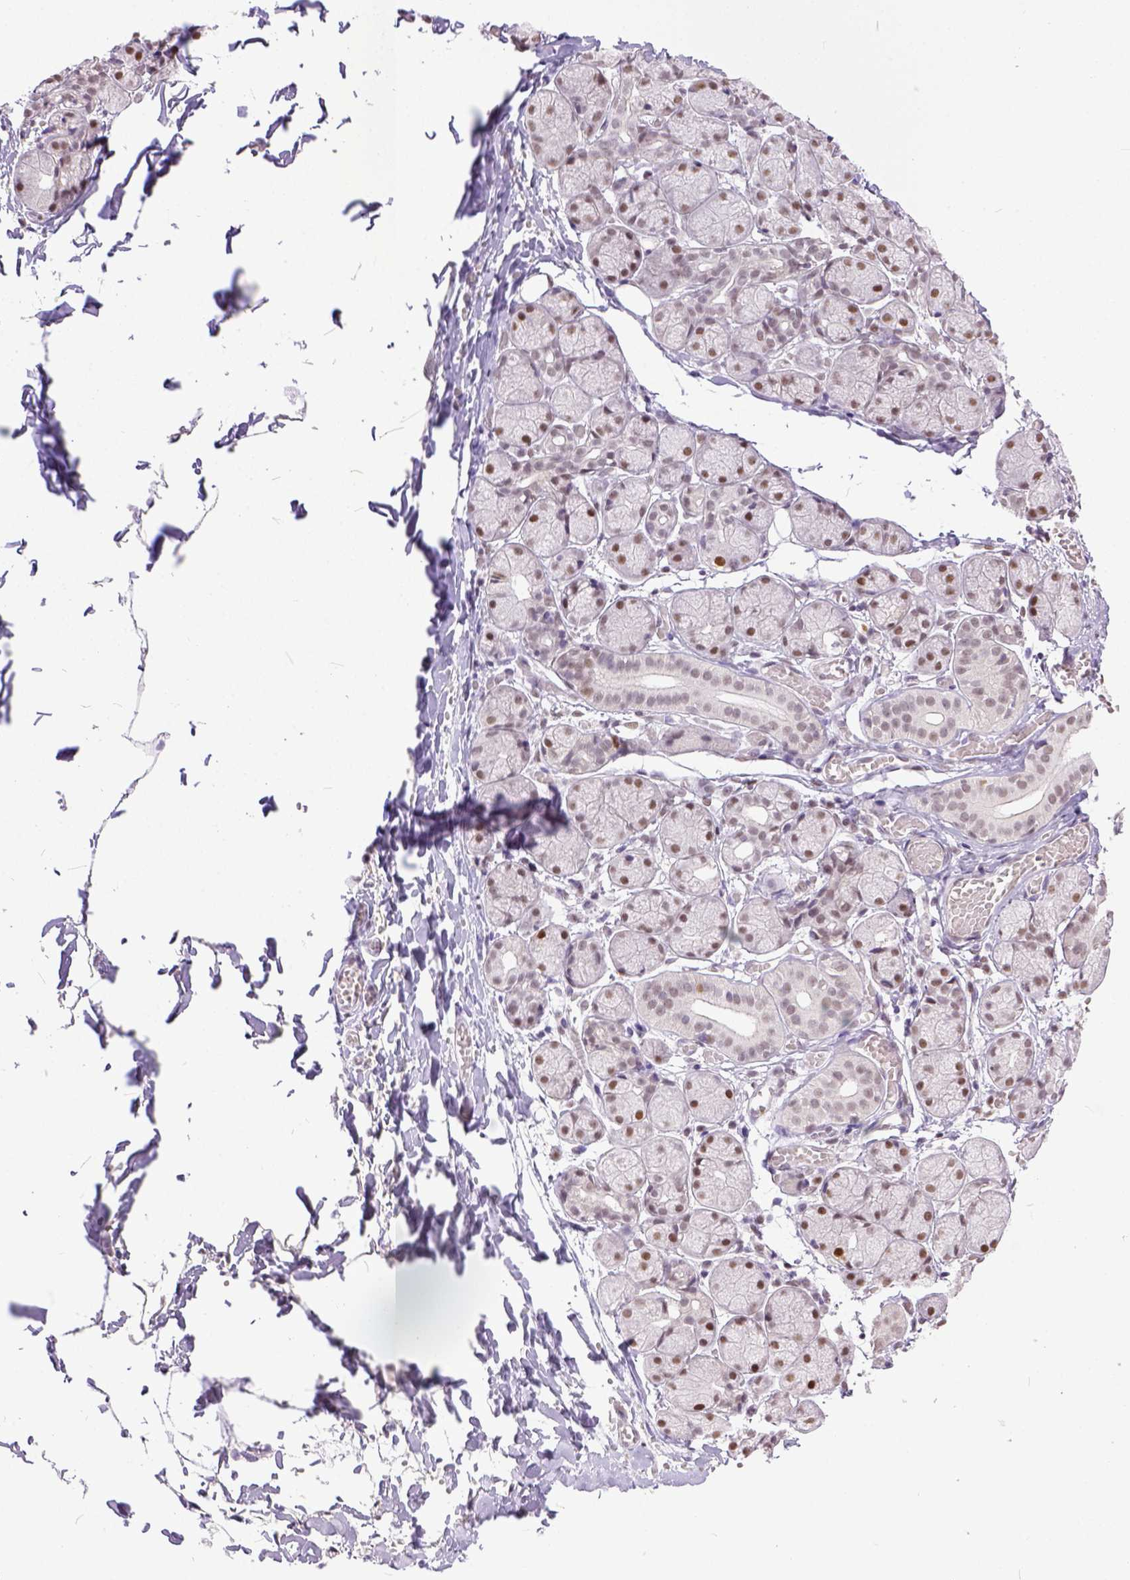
{"staining": {"intensity": "moderate", "quantity": ">75%", "location": "nuclear"}, "tissue": "salivary gland", "cell_type": "Glandular cells", "image_type": "normal", "snomed": [{"axis": "morphology", "description": "Normal tissue, NOS"}, {"axis": "topography", "description": "Salivary gland"}, {"axis": "topography", "description": "Peripheral nerve tissue"}], "caption": "Moderate nuclear protein expression is appreciated in about >75% of glandular cells in salivary gland.", "gene": "ERCC1", "patient": {"sex": "female", "age": 24}}